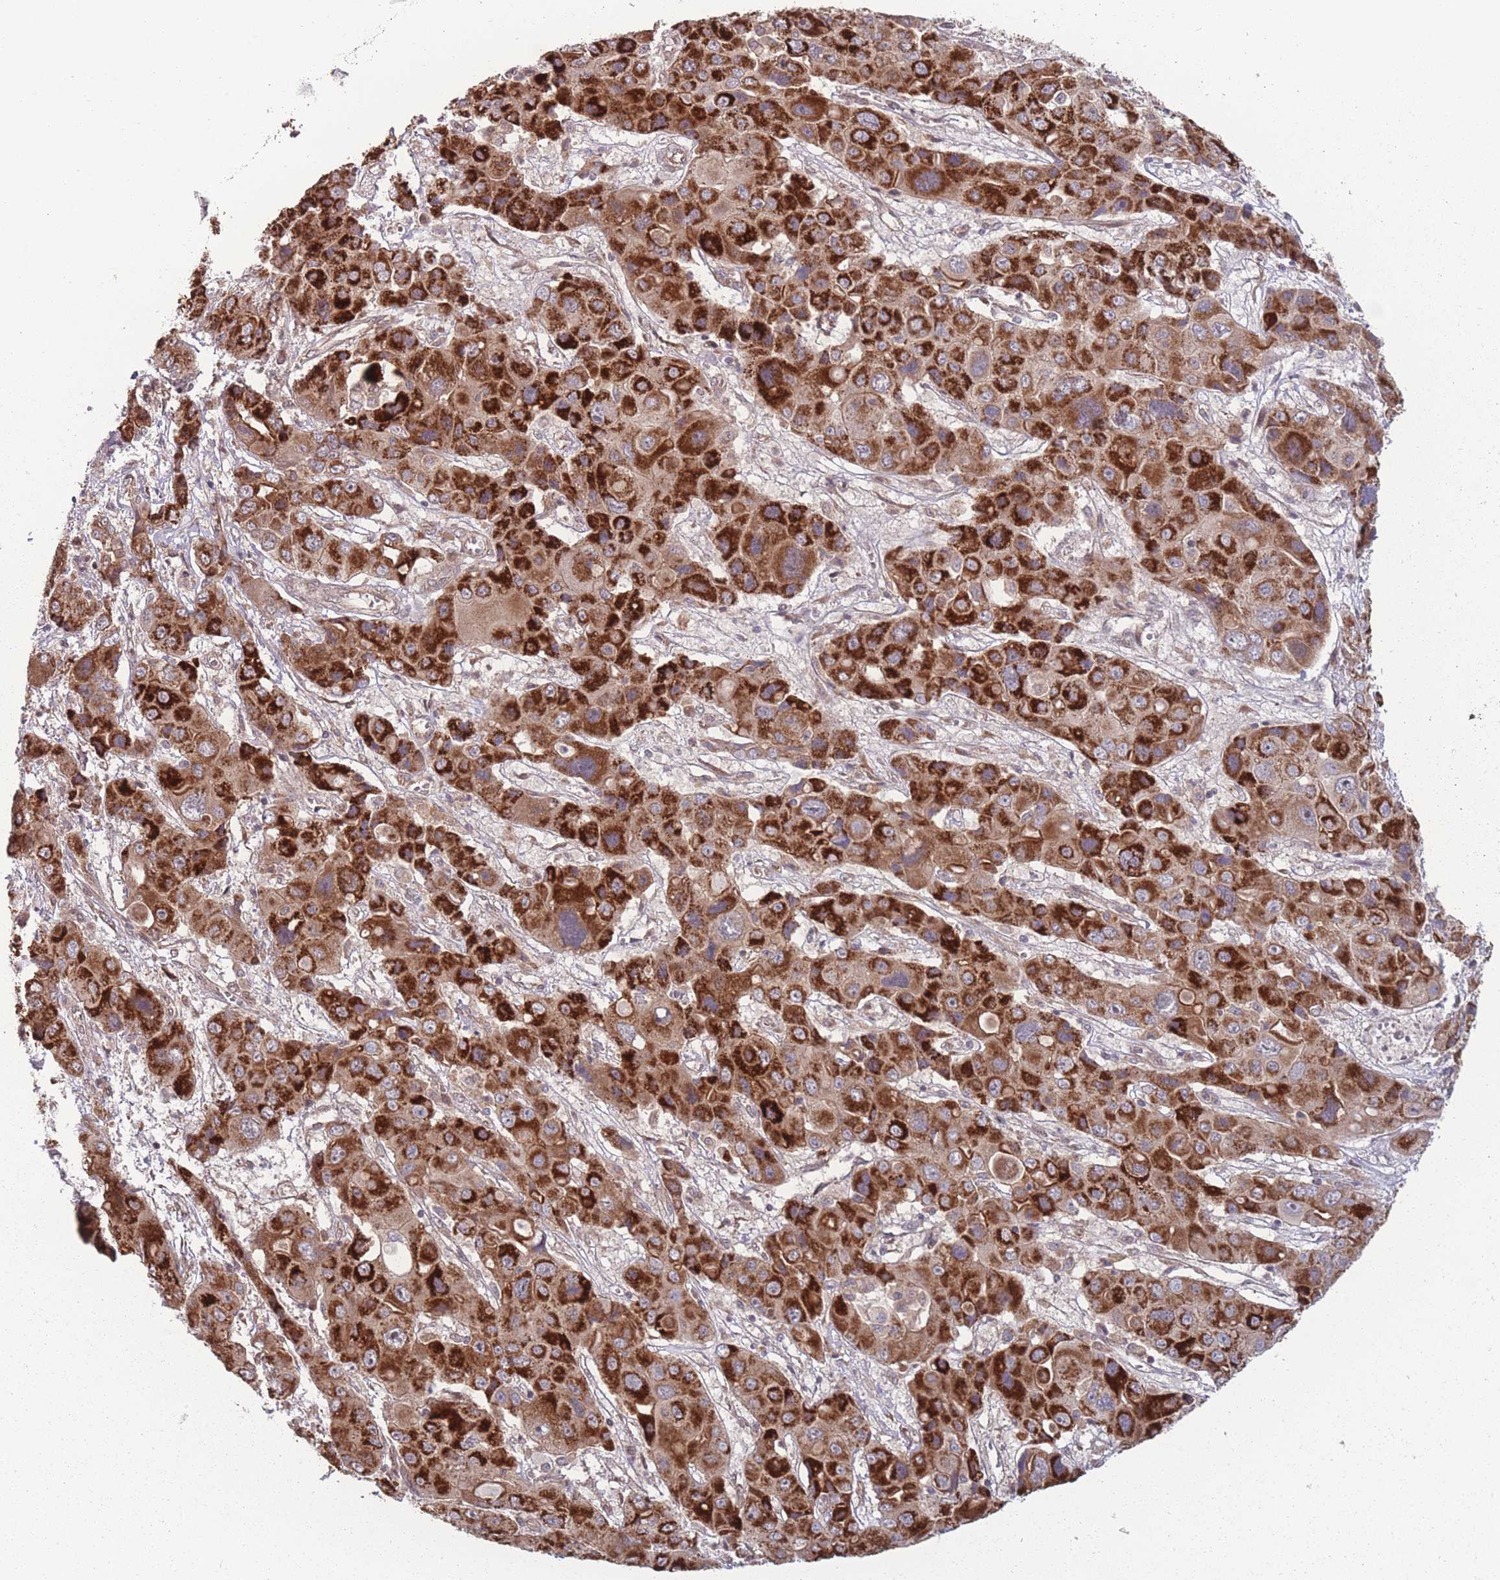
{"staining": {"intensity": "strong", "quantity": ">75%", "location": "cytoplasmic/membranous"}, "tissue": "liver cancer", "cell_type": "Tumor cells", "image_type": "cancer", "snomed": [{"axis": "morphology", "description": "Cholangiocarcinoma"}, {"axis": "topography", "description": "Liver"}], "caption": "The image reveals staining of liver cancer (cholangiocarcinoma), revealing strong cytoplasmic/membranous protein staining (brown color) within tumor cells.", "gene": "RPS18", "patient": {"sex": "male", "age": 67}}